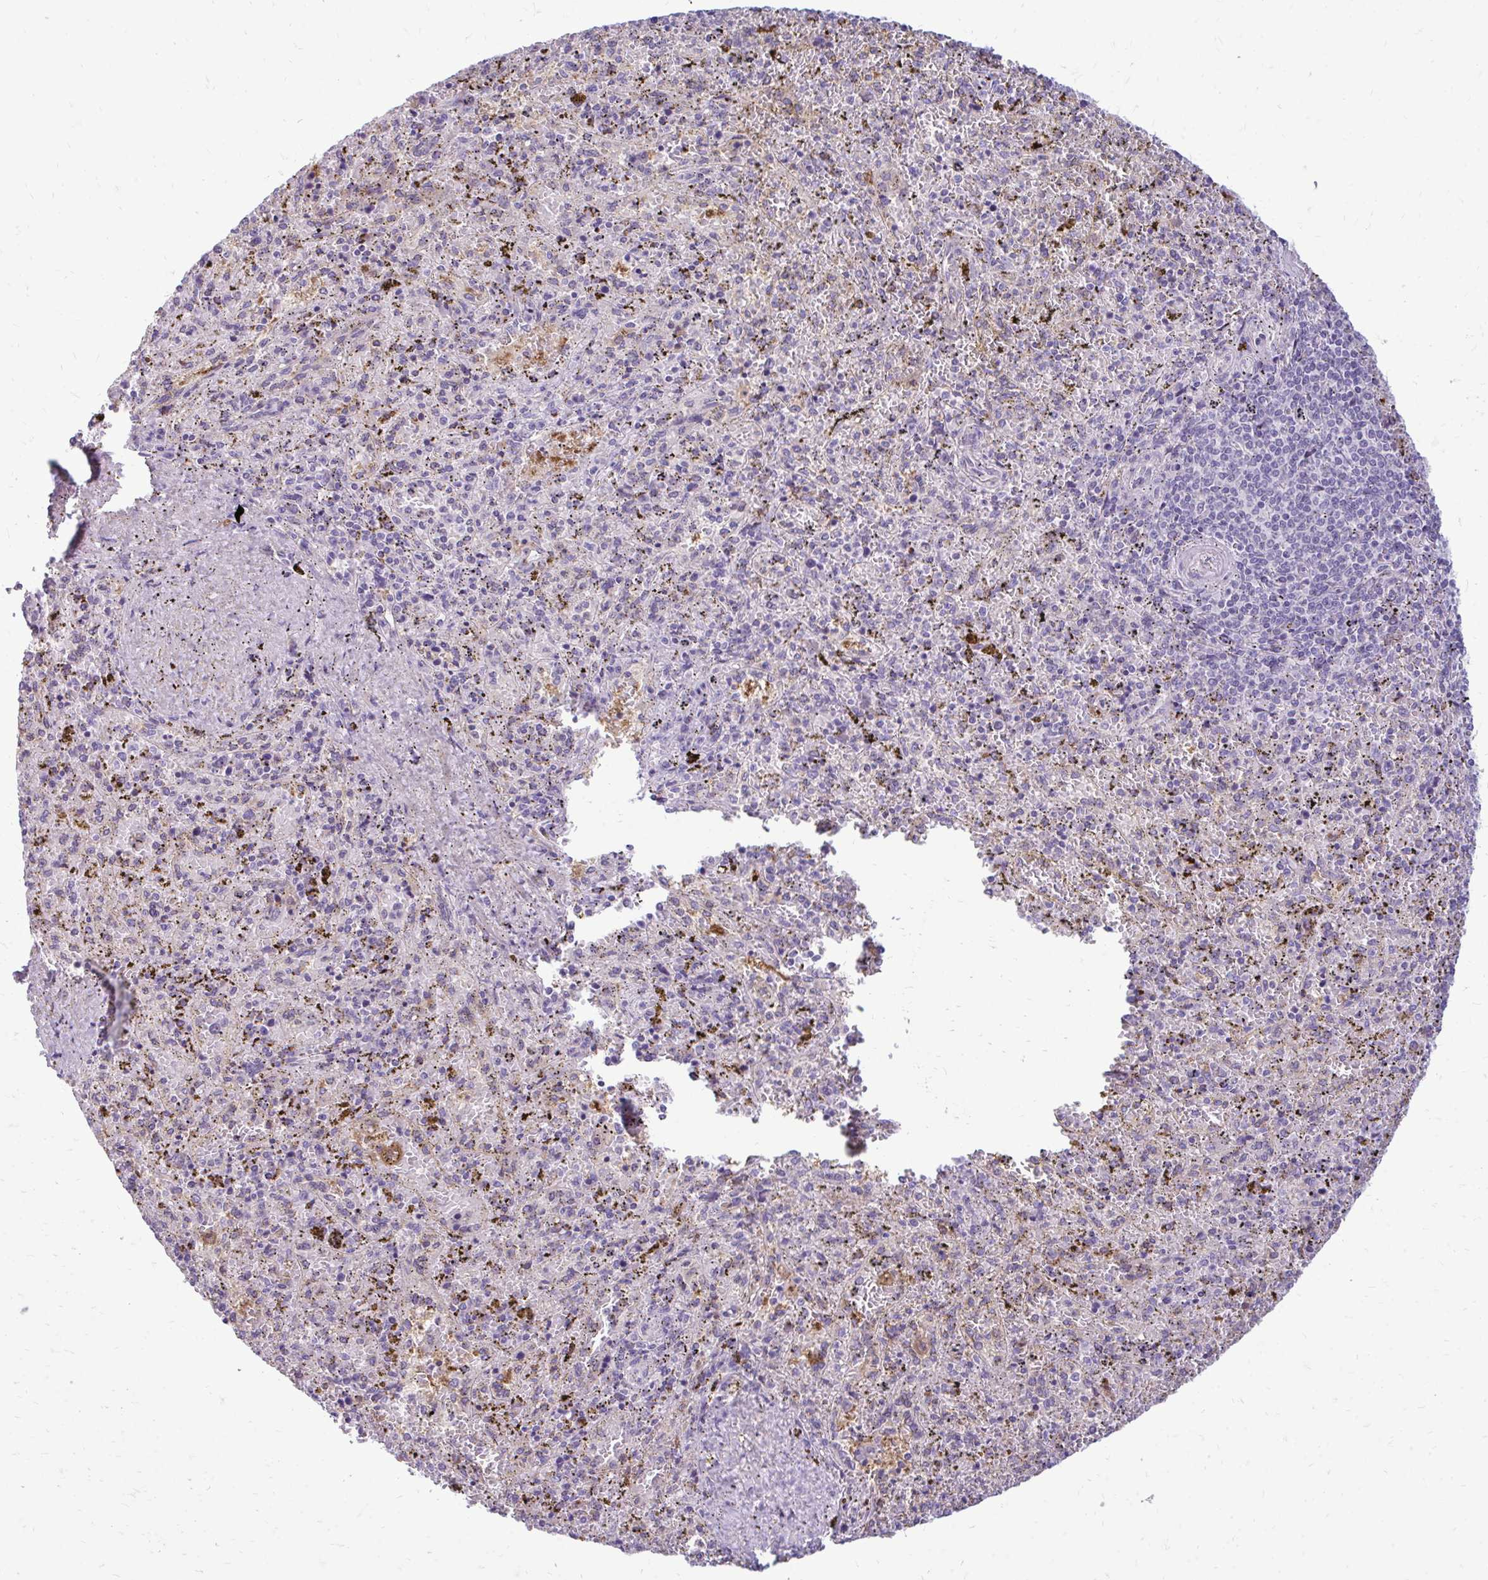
{"staining": {"intensity": "negative", "quantity": "none", "location": "none"}, "tissue": "spleen", "cell_type": "Cells in red pulp", "image_type": "normal", "snomed": [{"axis": "morphology", "description": "Normal tissue, NOS"}, {"axis": "topography", "description": "Spleen"}], "caption": "An image of human spleen is negative for staining in cells in red pulp.", "gene": "FABP3", "patient": {"sex": "female", "age": 50}}